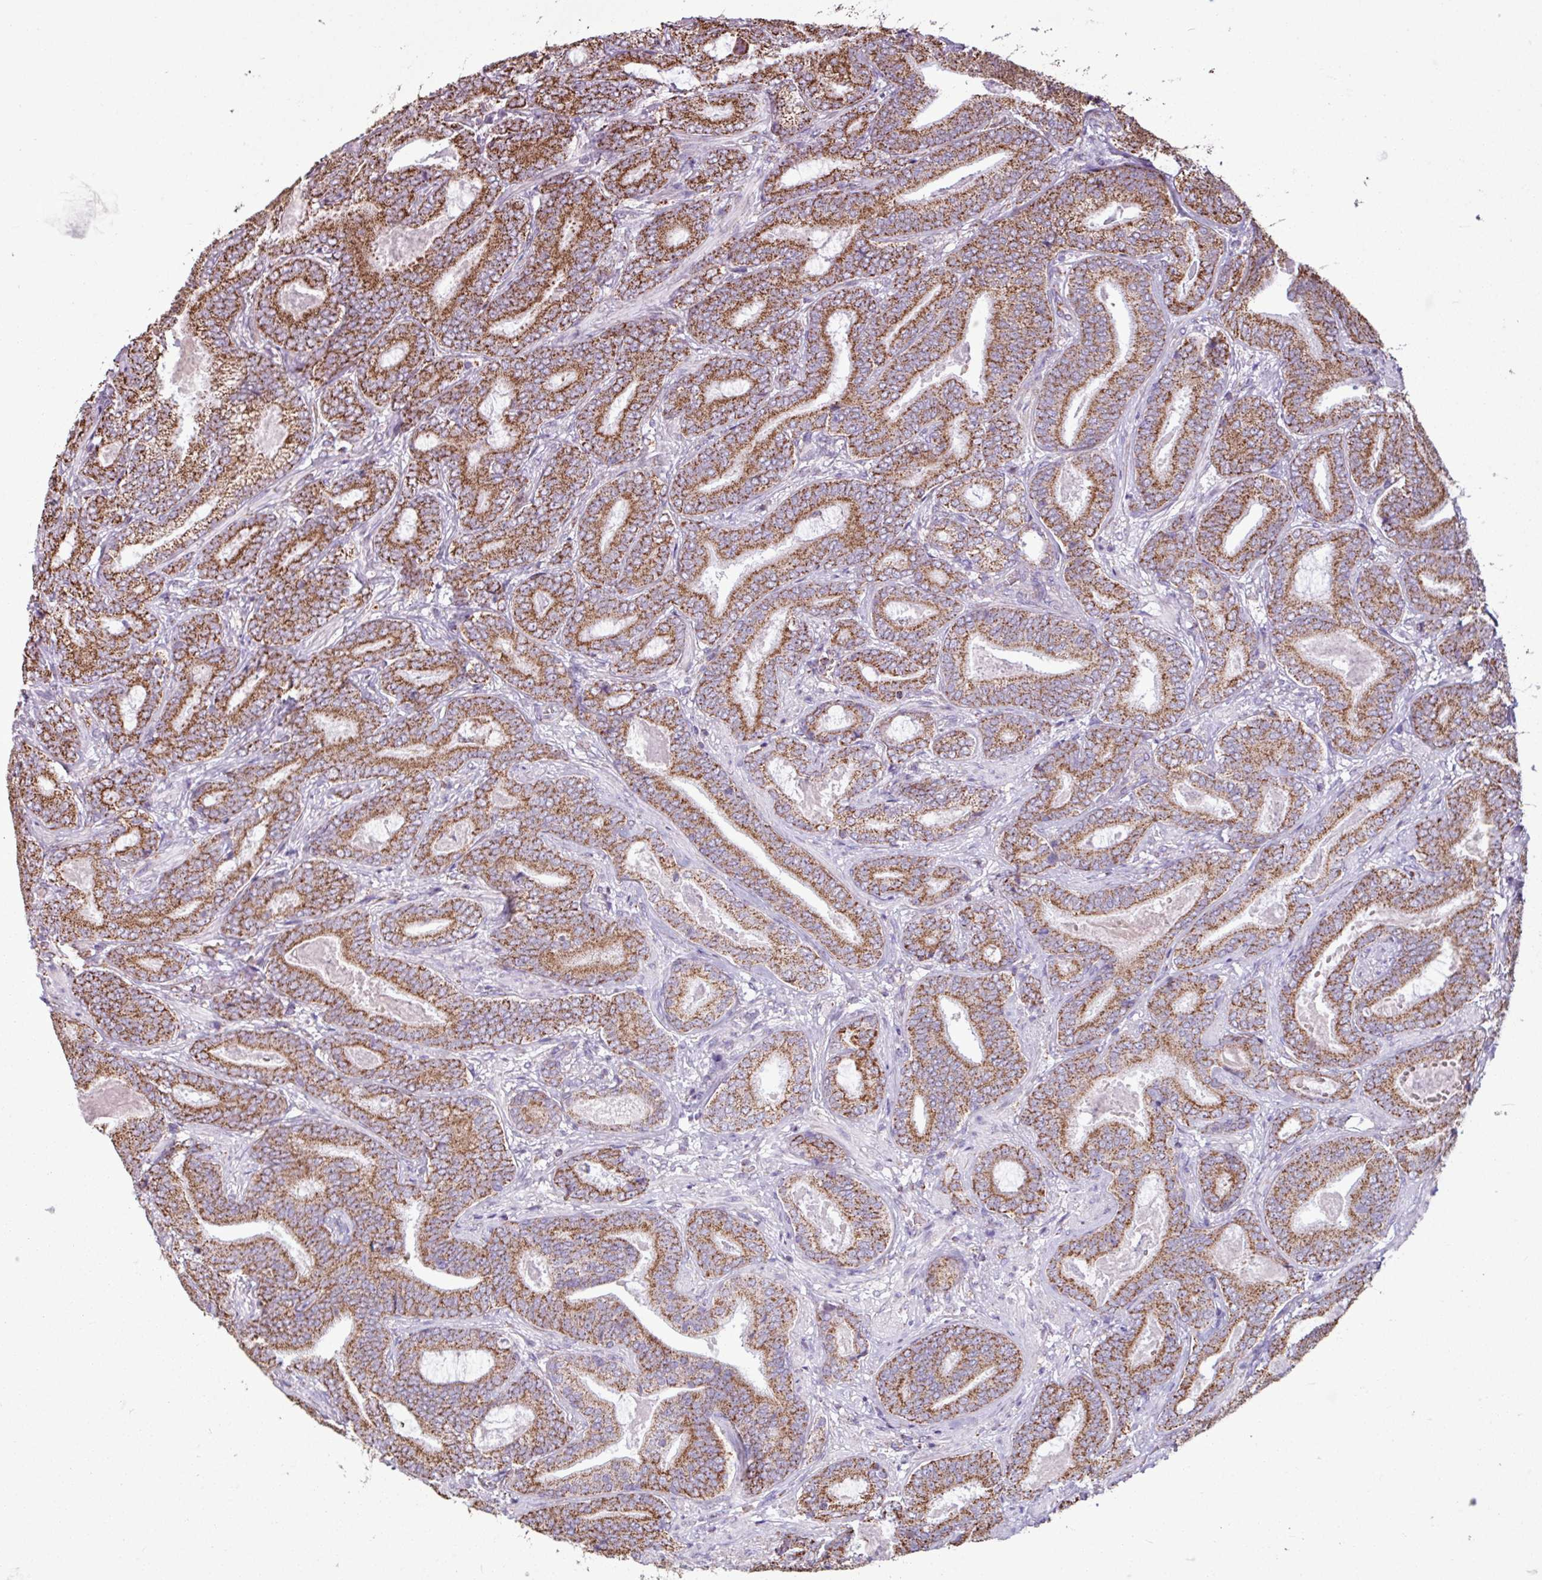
{"staining": {"intensity": "strong", "quantity": ">75%", "location": "cytoplasmic/membranous"}, "tissue": "prostate cancer", "cell_type": "Tumor cells", "image_type": "cancer", "snomed": [{"axis": "morphology", "description": "Adenocarcinoma, Low grade"}, {"axis": "topography", "description": "Prostate and seminal vesicle, NOS"}], "caption": "Prostate adenocarcinoma (low-grade) stained with a brown dye reveals strong cytoplasmic/membranous positive staining in approximately >75% of tumor cells.", "gene": "ALG8", "patient": {"sex": "male", "age": 61}}